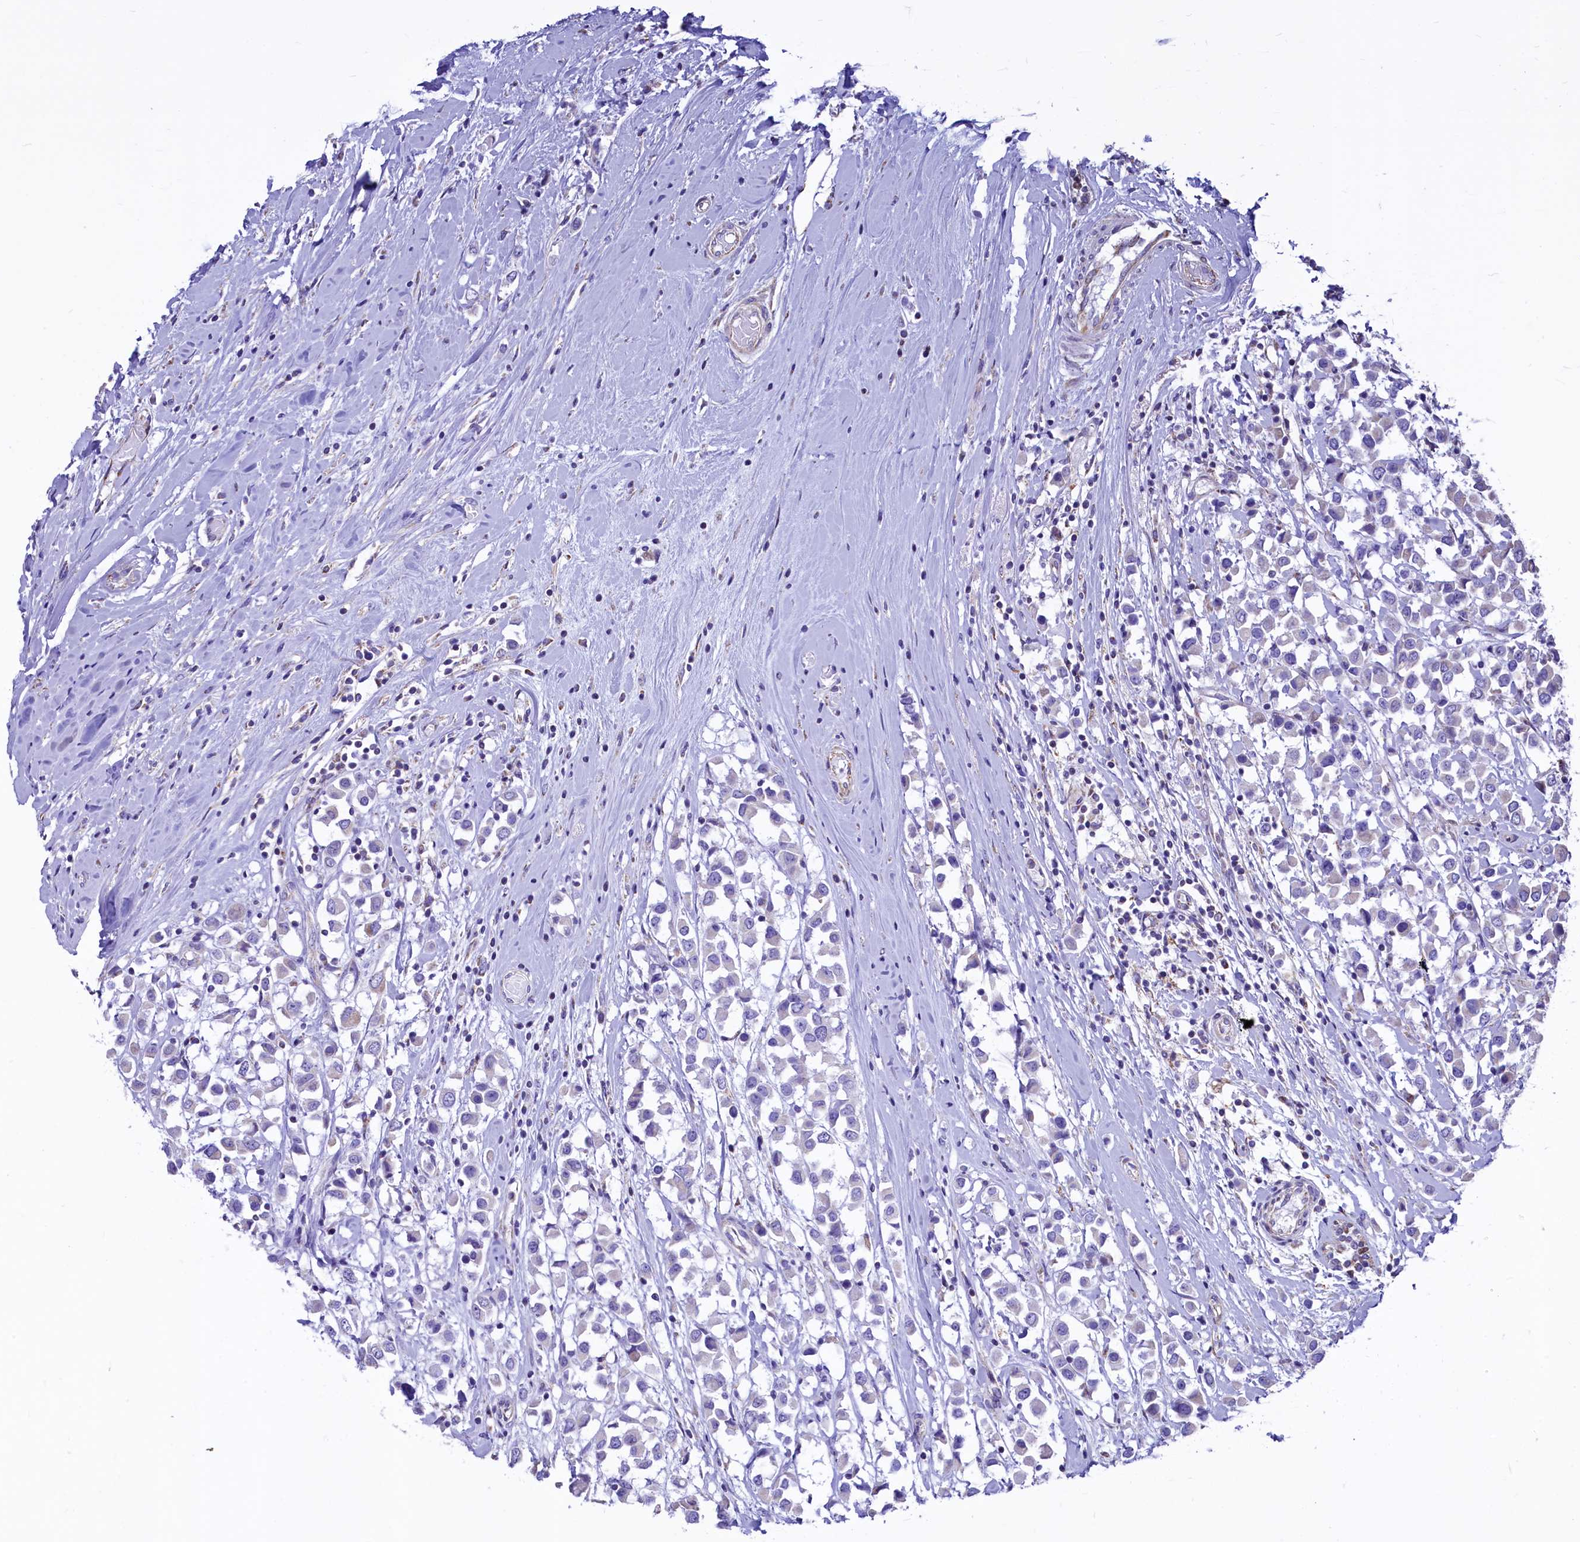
{"staining": {"intensity": "negative", "quantity": "none", "location": "none"}, "tissue": "breast cancer", "cell_type": "Tumor cells", "image_type": "cancer", "snomed": [{"axis": "morphology", "description": "Duct carcinoma"}, {"axis": "topography", "description": "Breast"}], "caption": "This photomicrograph is of breast intraductal carcinoma stained with immunohistochemistry (IHC) to label a protein in brown with the nuclei are counter-stained blue. There is no positivity in tumor cells.", "gene": "VWCE", "patient": {"sex": "female", "age": 61}}